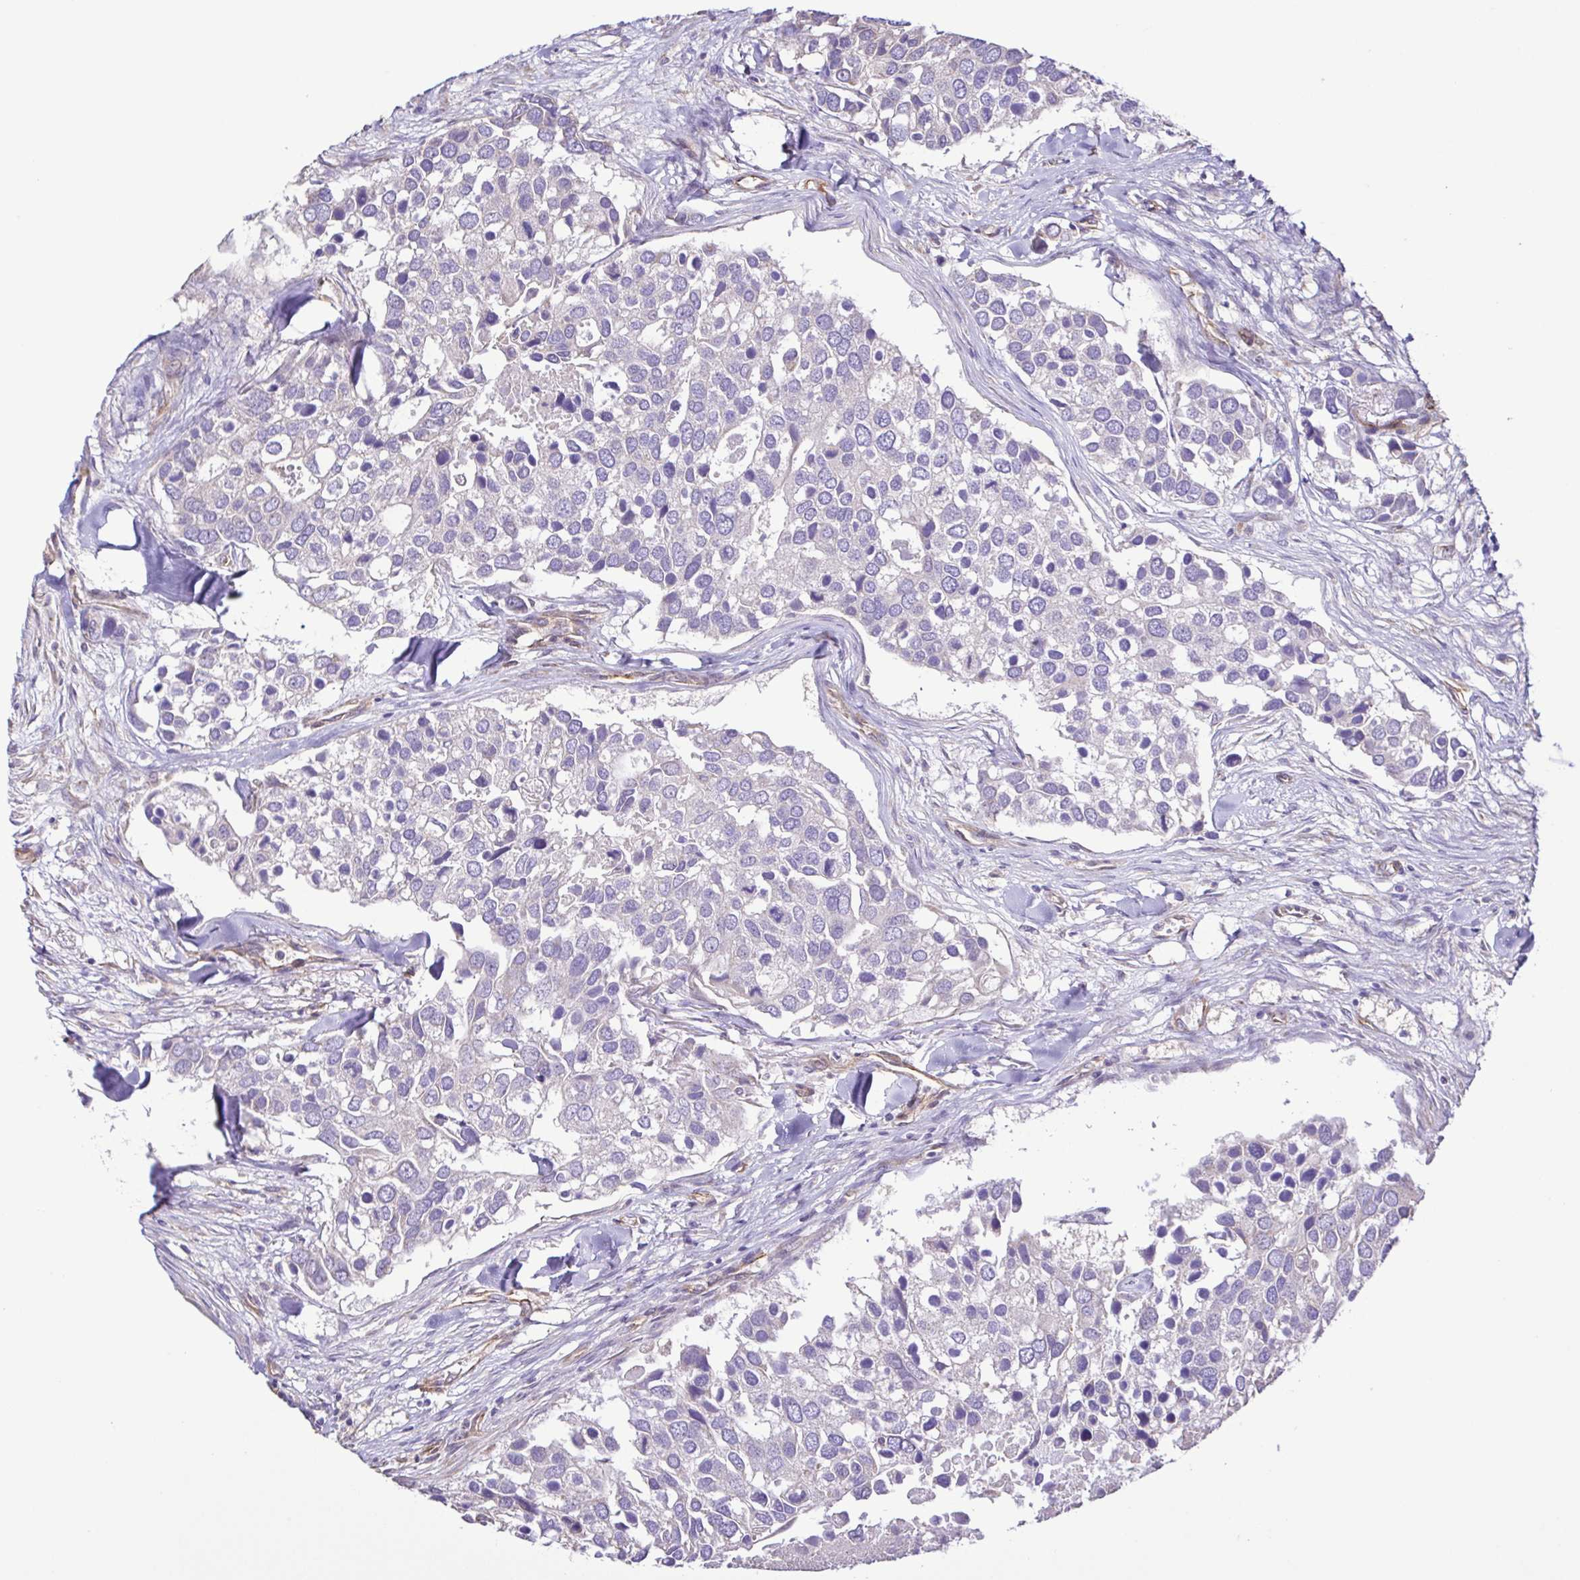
{"staining": {"intensity": "negative", "quantity": "none", "location": "none"}, "tissue": "breast cancer", "cell_type": "Tumor cells", "image_type": "cancer", "snomed": [{"axis": "morphology", "description": "Duct carcinoma"}, {"axis": "topography", "description": "Breast"}], "caption": "Tumor cells show no significant staining in breast cancer.", "gene": "FLT1", "patient": {"sex": "female", "age": 83}}